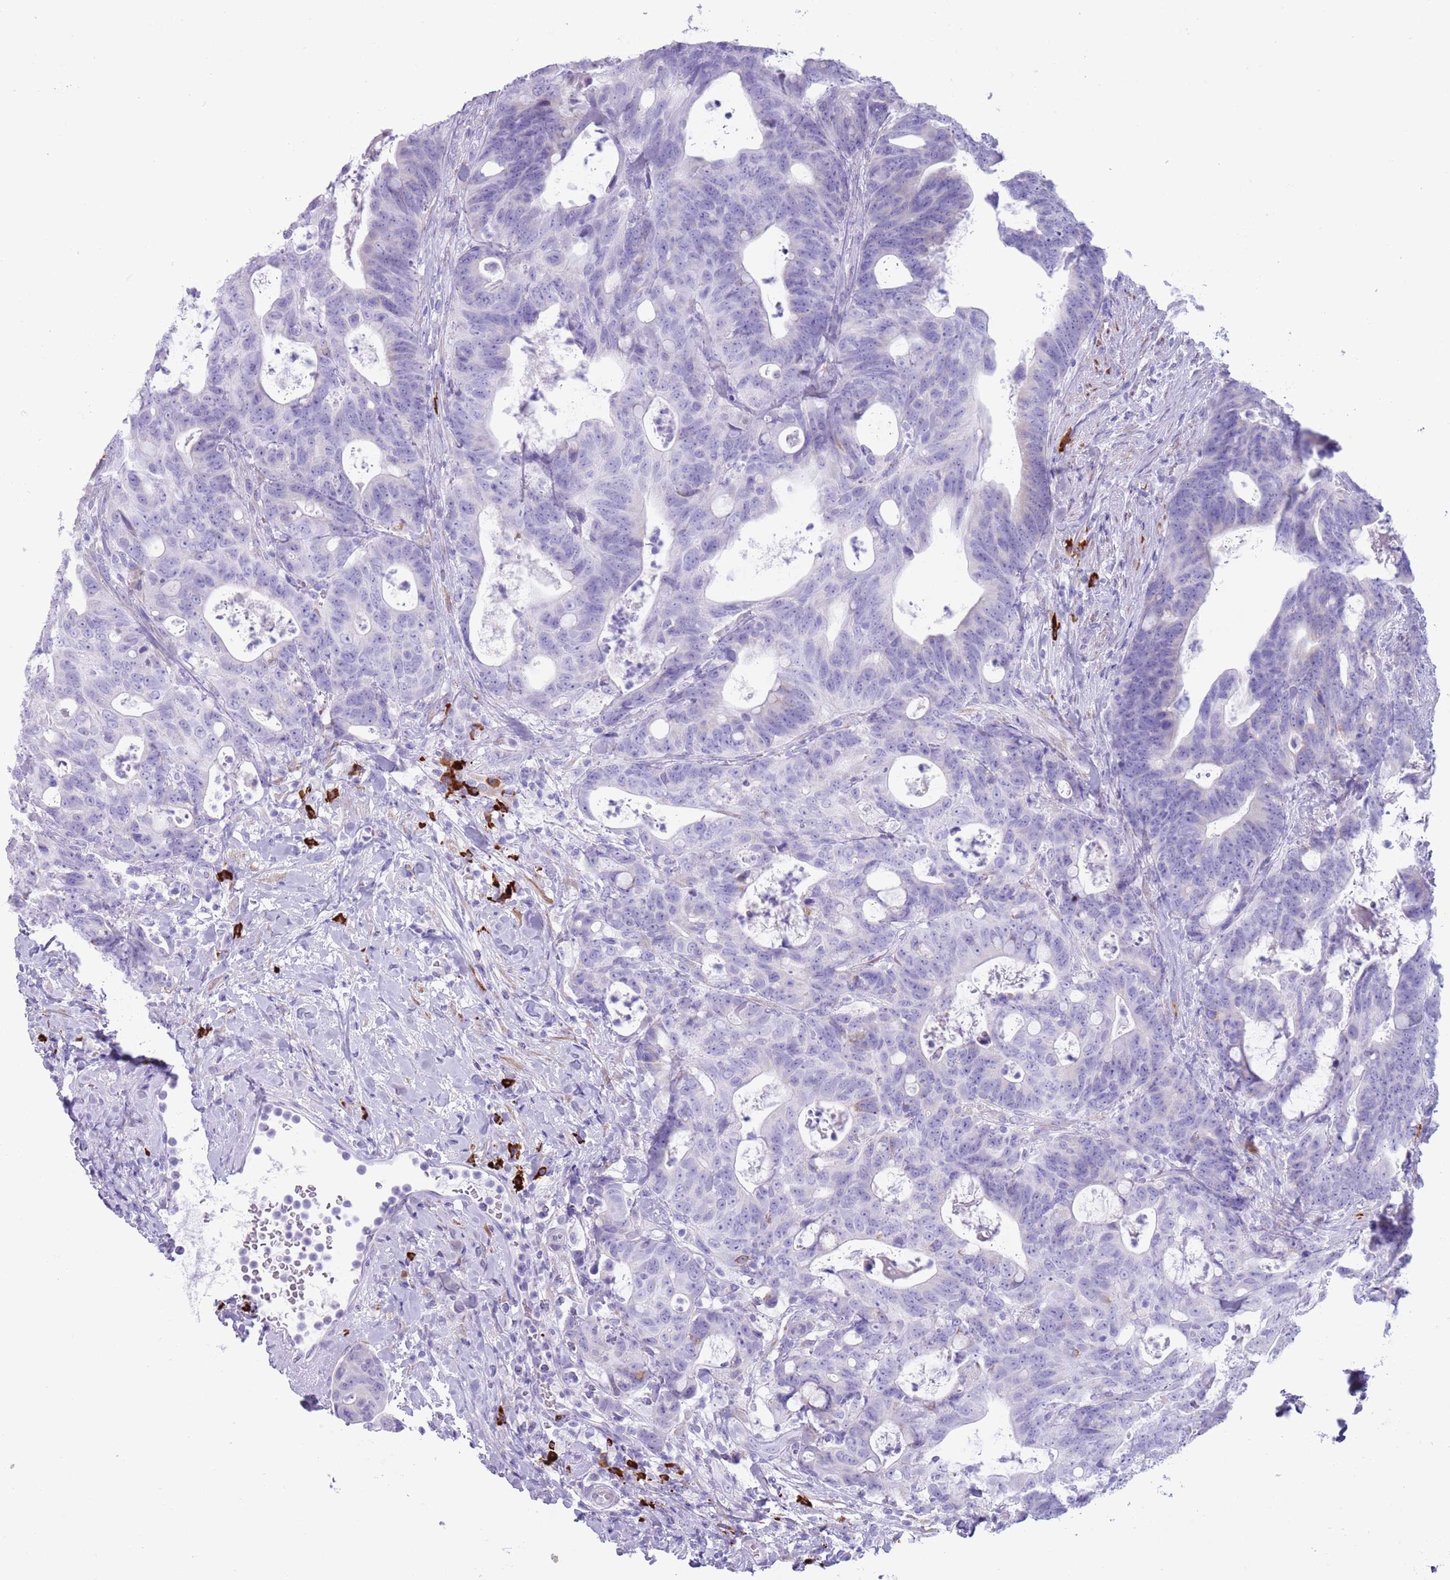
{"staining": {"intensity": "negative", "quantity": "none", "location": "none"}, "tissue": "colorectal cancer", "cell_type": "Tumor cells", "image_type": "cancer", "snomed": [{"axis": "morphology", "description": "Adenocarcinoma, NOS"}, {"axis": "topography", "description": "Colon"}], "caption": "A high-resolution micrograph shows immunohistochemistry (IHC) staining of colorectal cancer (adenocarcinoma), which exhibits no significant expression in tumor cells.", "gene": "LY6G5B", "patient": {"sex": "female", "age": 82}}